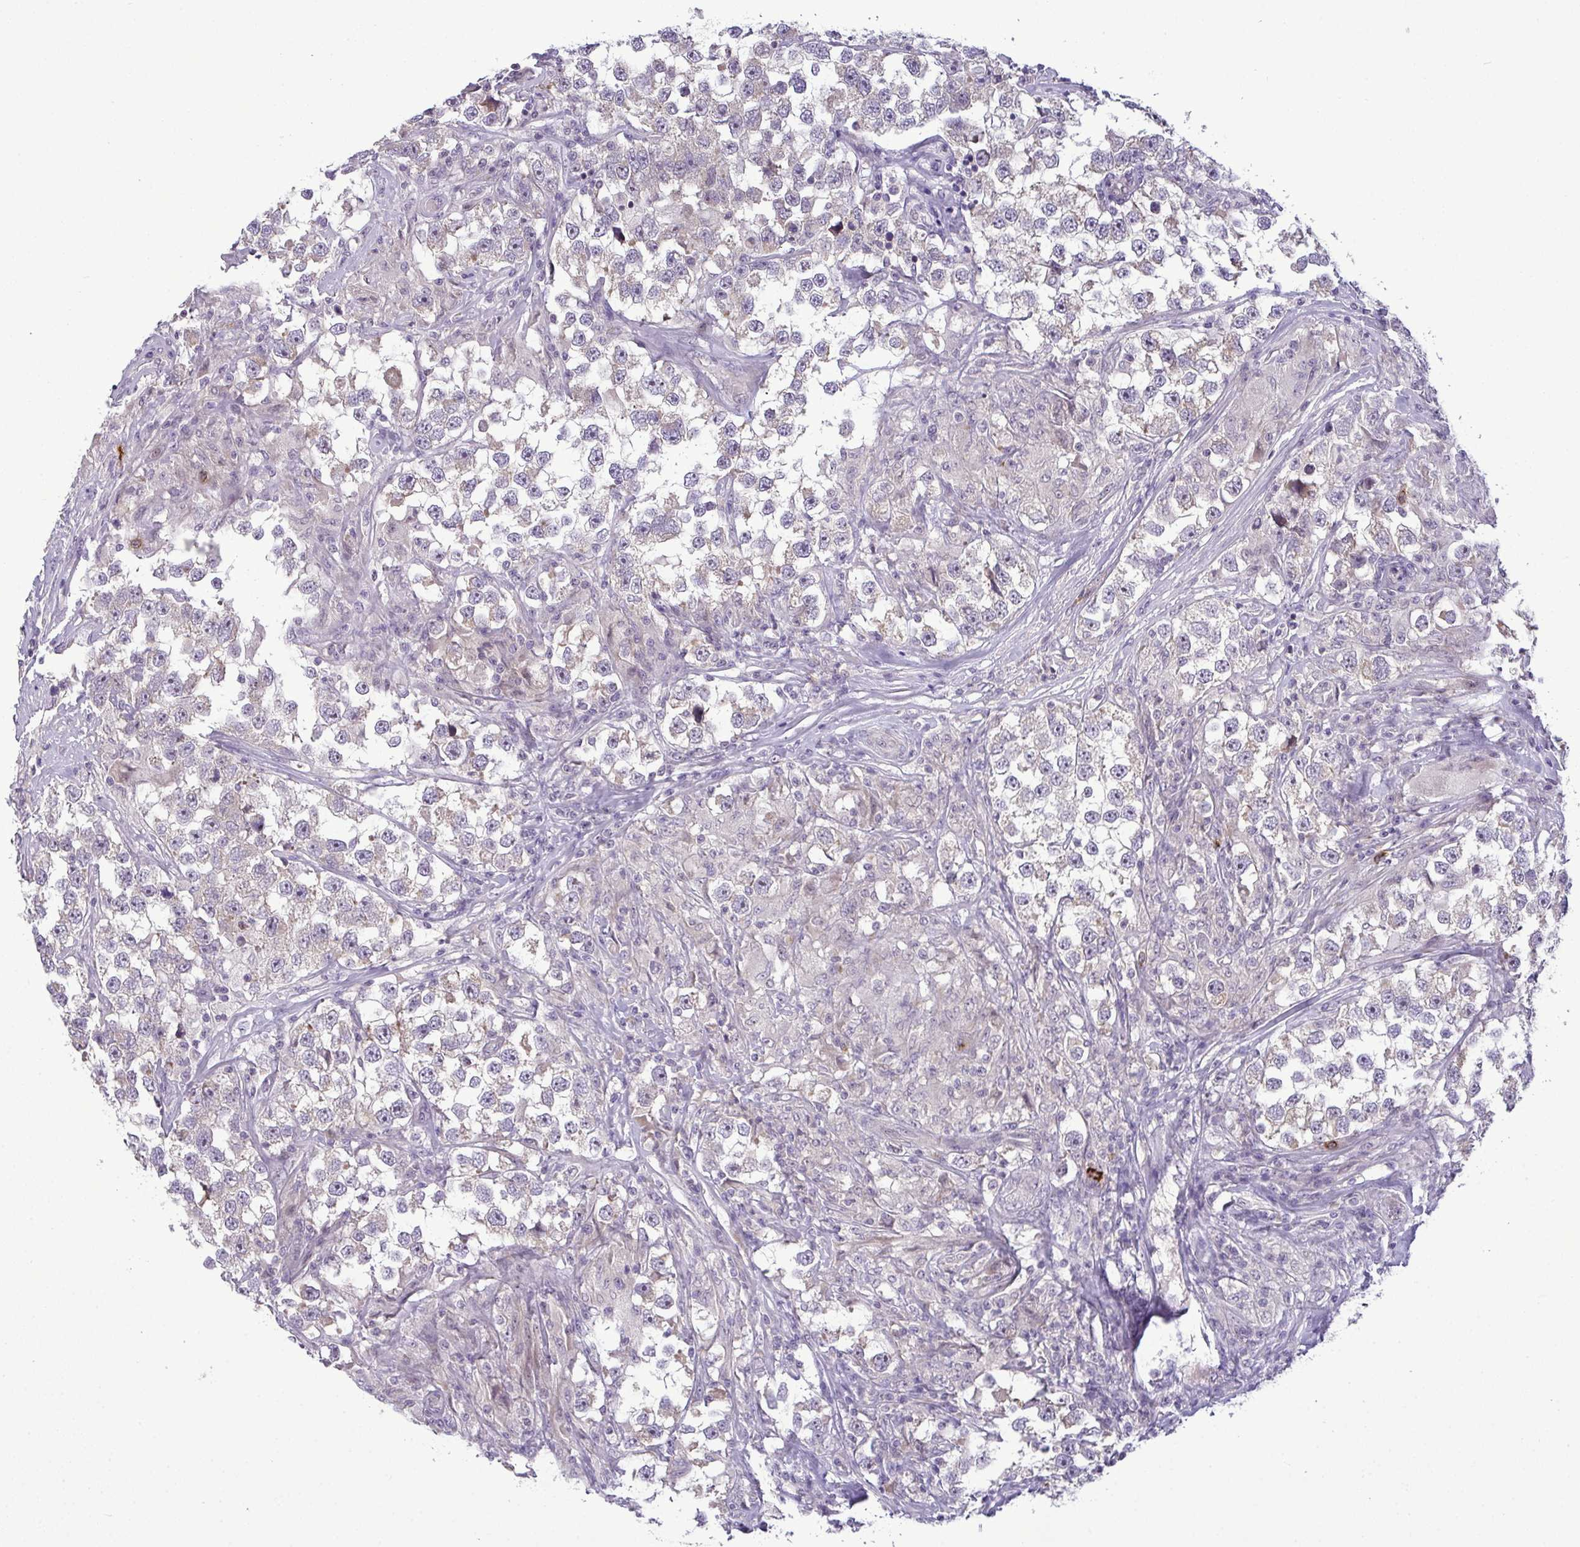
{"staining": {"intensity": "negative", "quantity": "none", "location": "none"}, "tissue": "testis cancer", "cell_type": "Tumor cells", "image_type": "cancer", "snomed": [{"axis": "morphology", "description": "Seminoma, NOS"}, {"axis": "topography", "description": "Testis"}], "caption": "Immunohistochemical staining of seminoma (testis) shows no significant positivity in tumor cells.", "gene": "NT5C1A", "patient": {"sex": "male", "age": 46}}